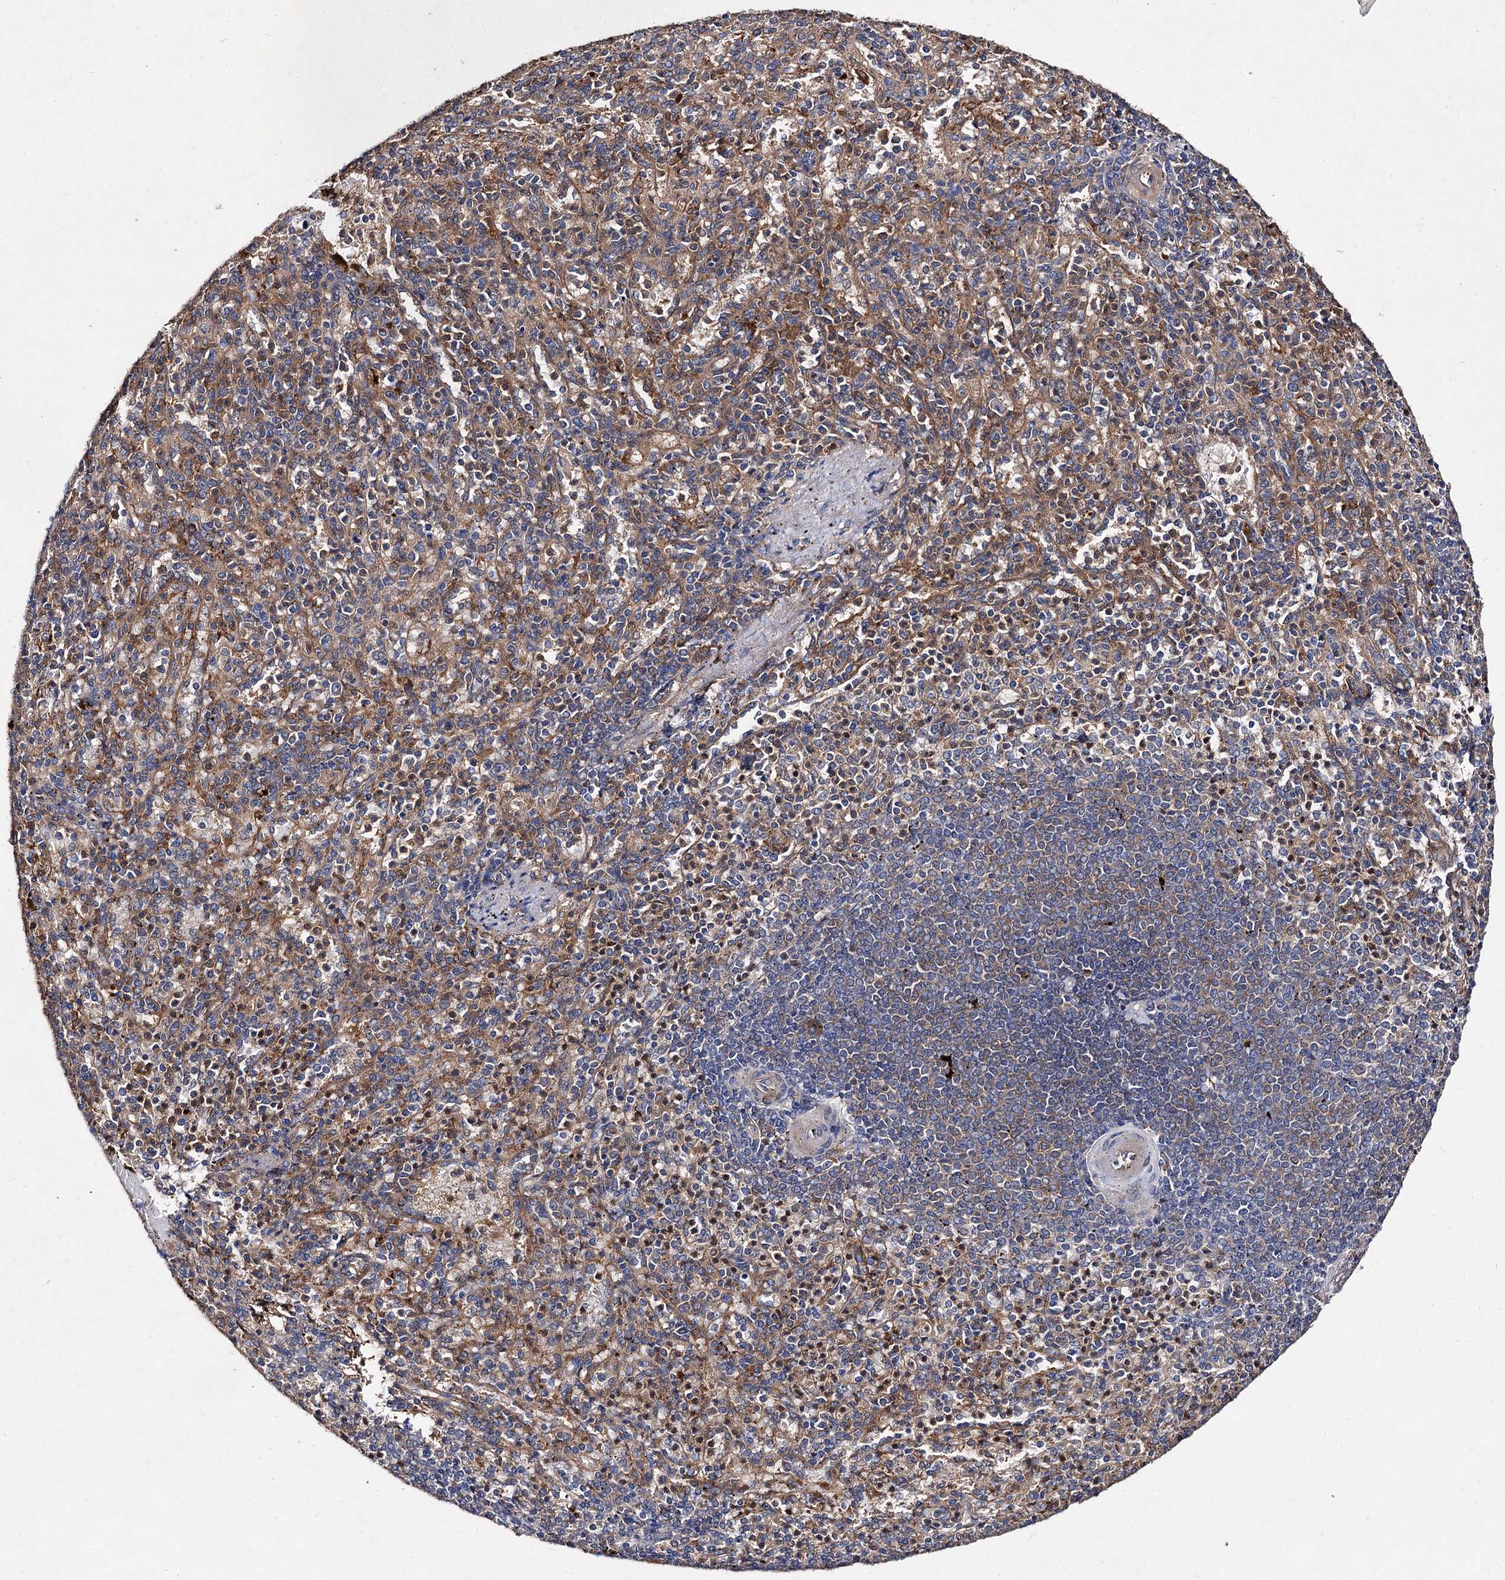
{"staining": {"intensity": "moderate", "quantity": "25%-75%", "location": "cytoplasmic/membranous"}, "tissue": "spleen", "cell_type": "Cells in red pulp", "image_type": "normal", "snomed": [{"axis": "morphology", "description": "Normal tissue, NOS"}, {"axis": "topography", "description": "Spleen"}], "caption": "IHC photomicrograph of normal spleen: spleen stained using immunohistochemistry shows medium levels of moderate protein expression localized specifically in the cytoplasmic/membranous of cells in red pulp, appearing as a cytoplasmic/membranous brown color.", "gene": "VPS29", "patient": {"sex": "female", "age": 74}}